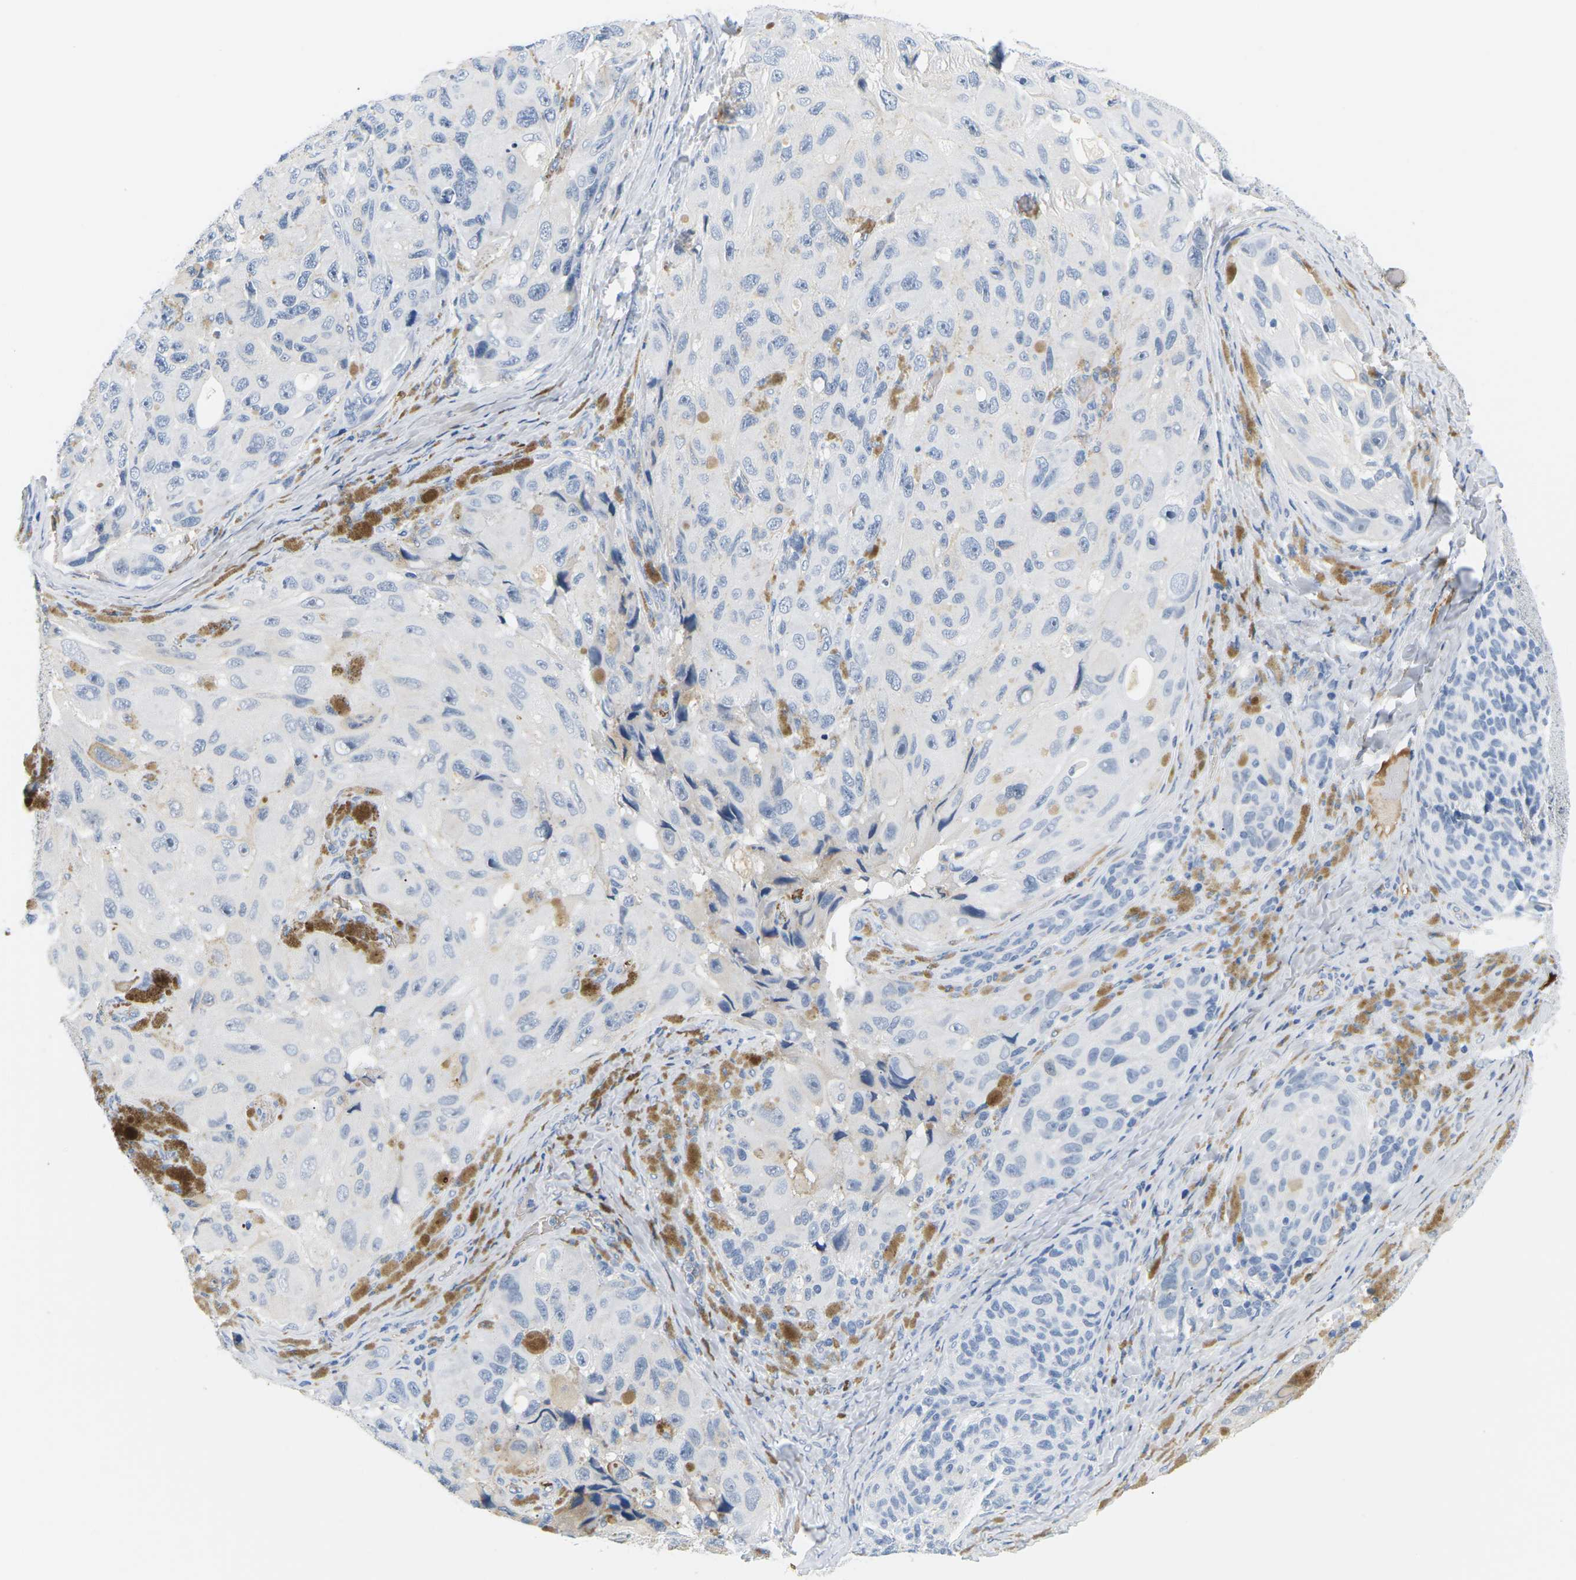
{"staining": {"intensity": "weak", "quantity": "<25%", "location": "cytoplasmic/membranous"}, "tissue": "melanoma", "cell_type": "Tumor cells", "image_type": "cancer", "snomed": [{"axis": "morphology", "description": "Malignant melanoma, NOS"}, {"axis": "topography", "description": "Skin"}], "caption": "There is no significant expression in tumor cells of melanoma.", "gene": "APOB", "patient": {"sex": "female", "age": 73}}